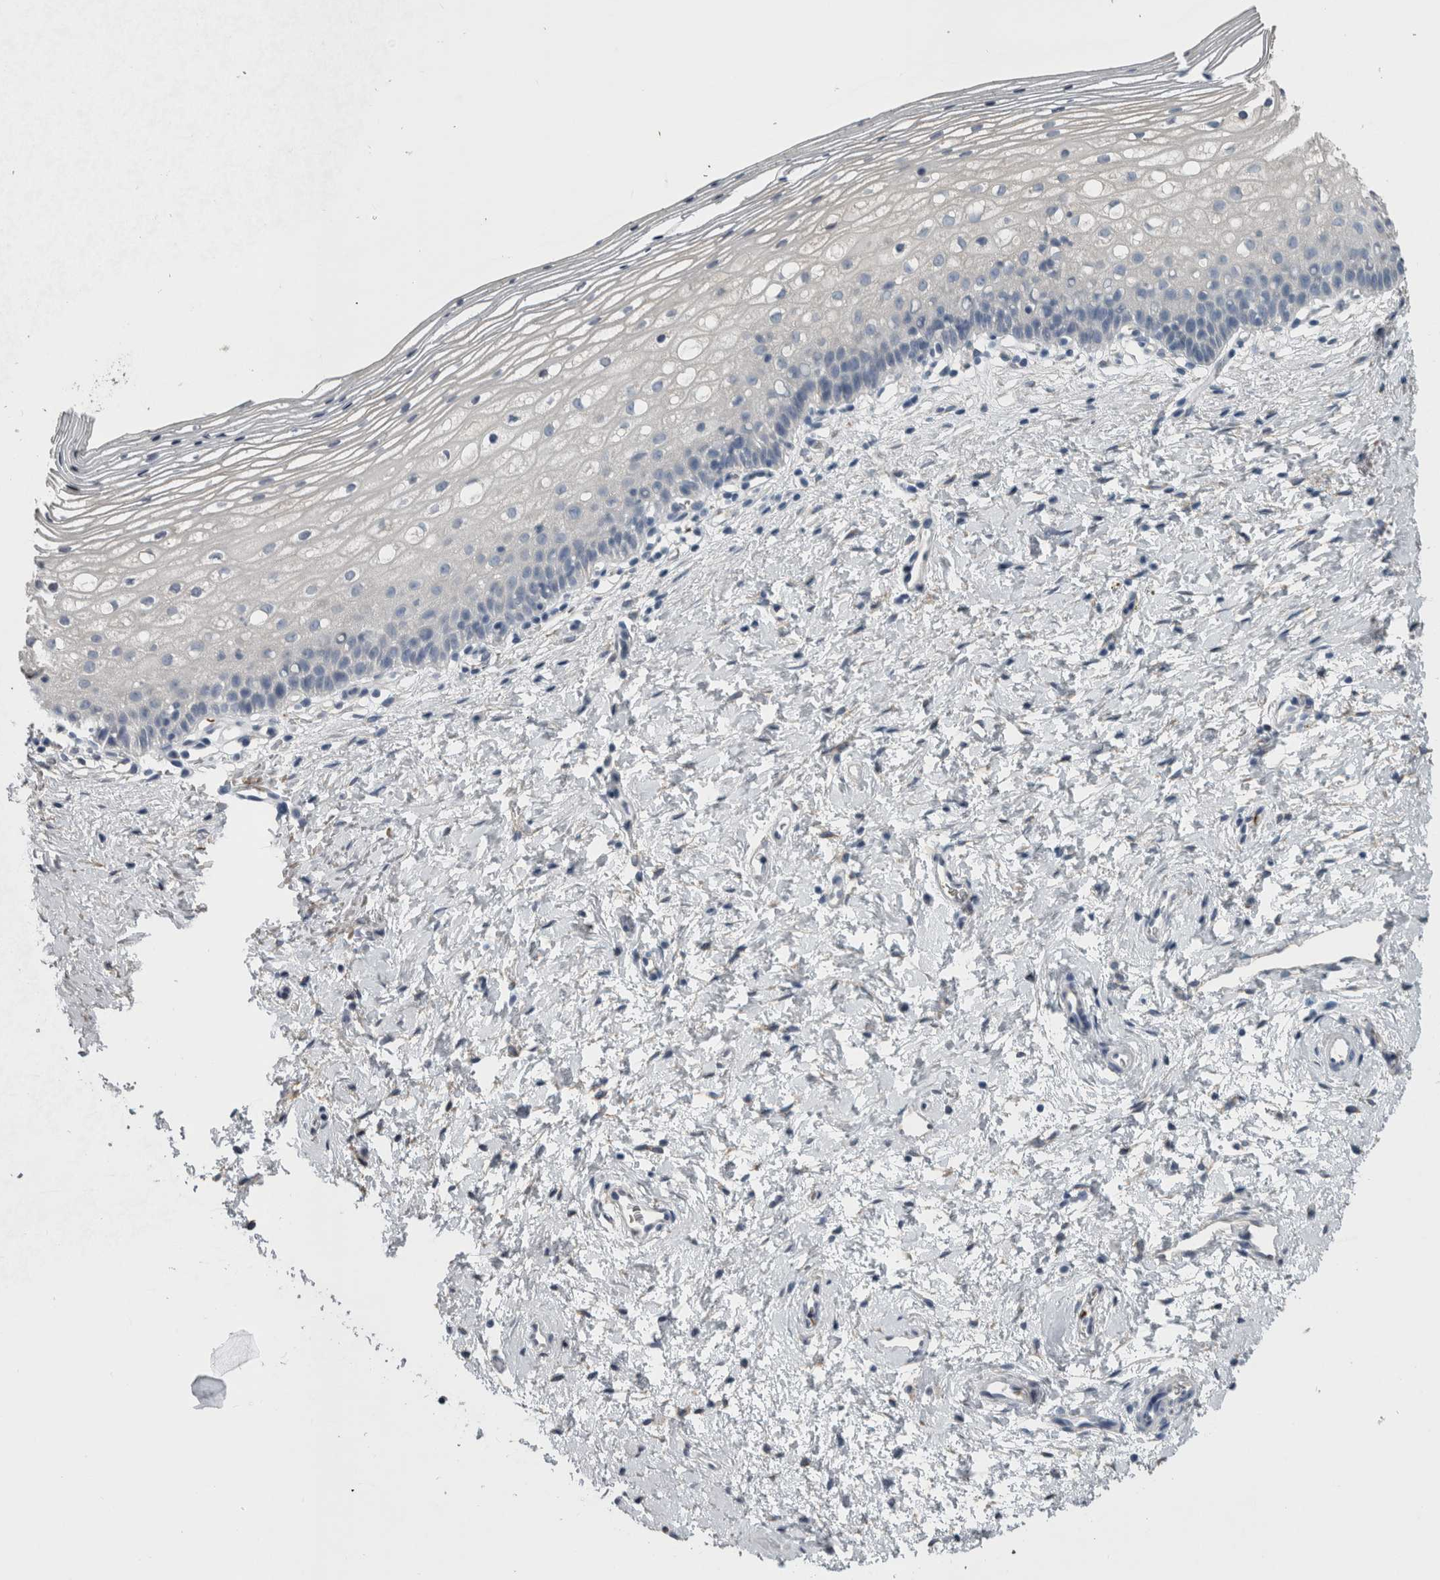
{"staining": {"intensity": "negative", "quantity": "none", "location": "none"}, "tissue": "cervix", "cell_type": "Glandular cells", "image_type": "normal", "snomed": [{"axis": "morphology", "description": "Normal tissue, NOS"}, {"axis": "topography", "description": "Cervix"}], "caption": "Immunohistochemistry micrograph of normal human cervix stained for a protein (brown), which displays no staining in glandular cells. (Stains: DAB immunohistochemistry with hematoxylin counter stain, Microscopy: brightfield microscopy at high magnification).", "gene": "SH3GL2", "patient": {"sex": "female", "age": 72}}